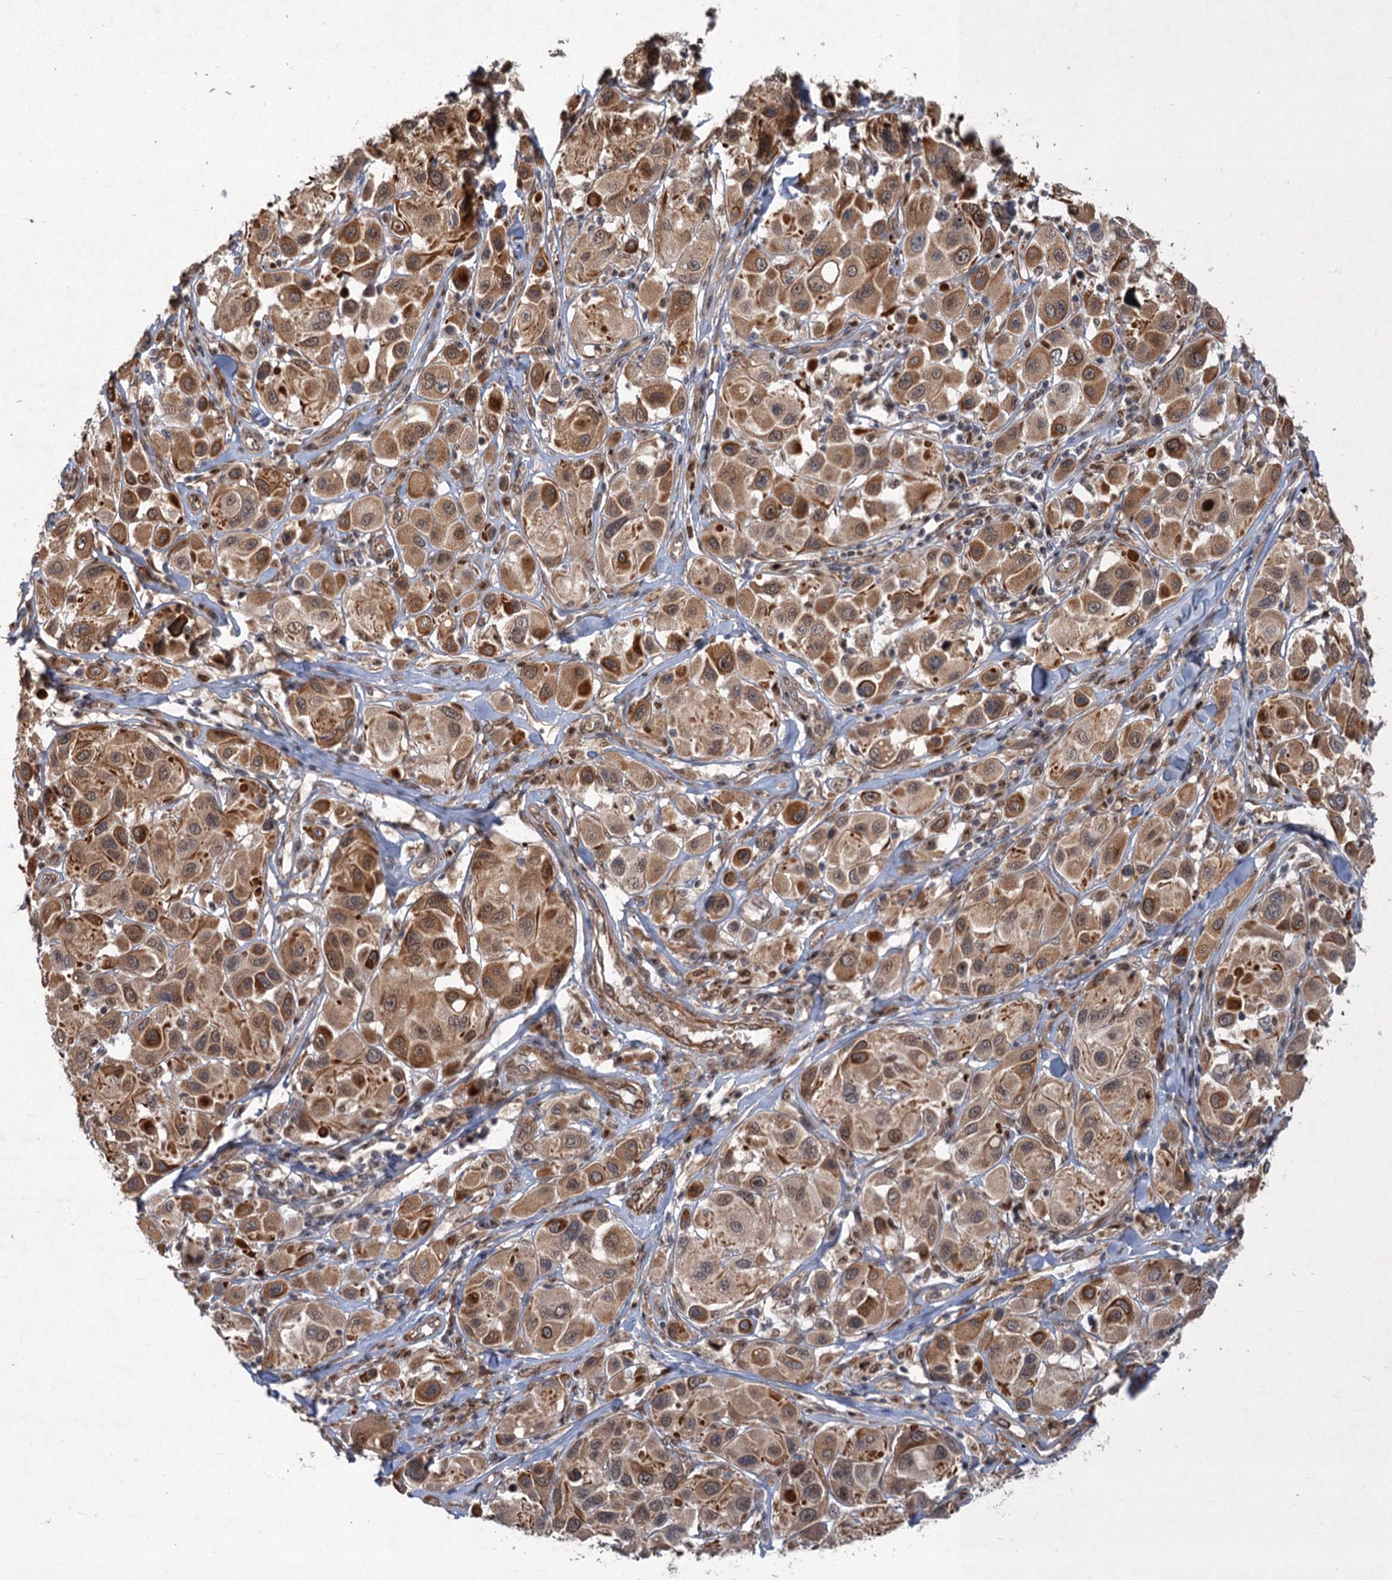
{"staining": {"intensity": "strong", "quantity": "25%-75%", "location": "cytoplasmic/membranous,nuclear"}, "tissue": "melanoma", "cell_type": "Tumor cells", "image_type": "cancer", "snomed": [{"axis": "morphology", "description": "Malignant melanoma, Metastatic site"}, {"axis": "topography", "description": "Skin"}], "caption": "A high-resolution image shows IHC staining of melanoma, which shows strong cytoplasmic/membranous and nuclear positivity in about 25%-75% of tumor cells. (IHC, brightfield microscopy, high magnification).", "gene": "TTC31", "patient": {"sex": "male", "age": 41}}